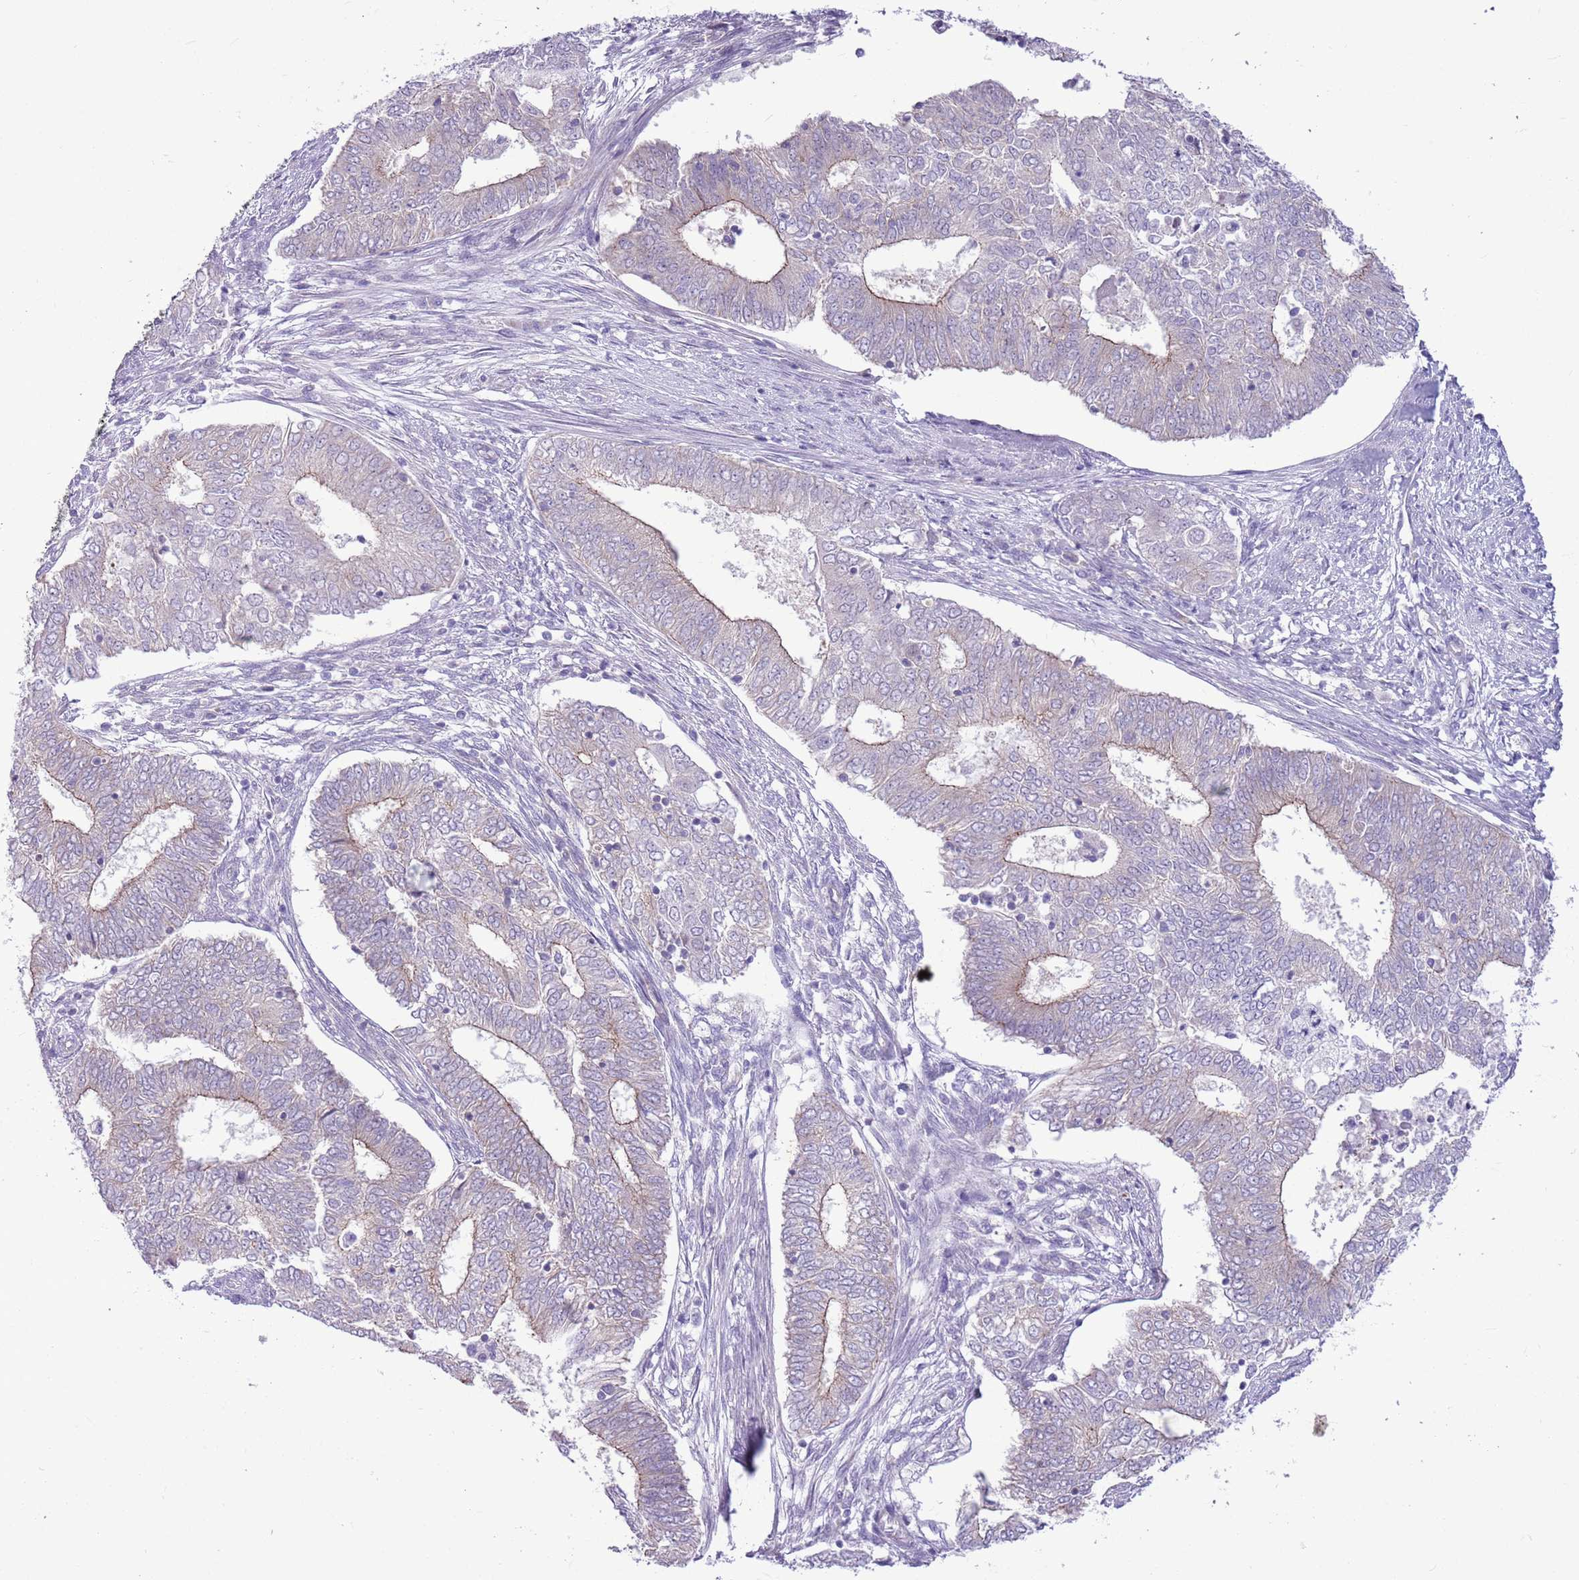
{"staining": {"intensity": "weak", "quantity": "<25%", "location": "cytoplasmic/membranous"}, "tissue": "endometrial cancer", "cell_type": "Tumor cells", "image_type": "cancer", "snomed": [{"axis": "morphology", "description": "Adenocarcinoma, NOS"}, {"axis": "topography", "description": "Endometrium"}], "caption": "IHC photomicrograph of neoplastic tissue: human endometrial adenocarcinoma stained with DAB demonstrates no significant protein expression in tumor cells.", "gene": "PARP8", "patient": {"sex": "female", "age": 62}}